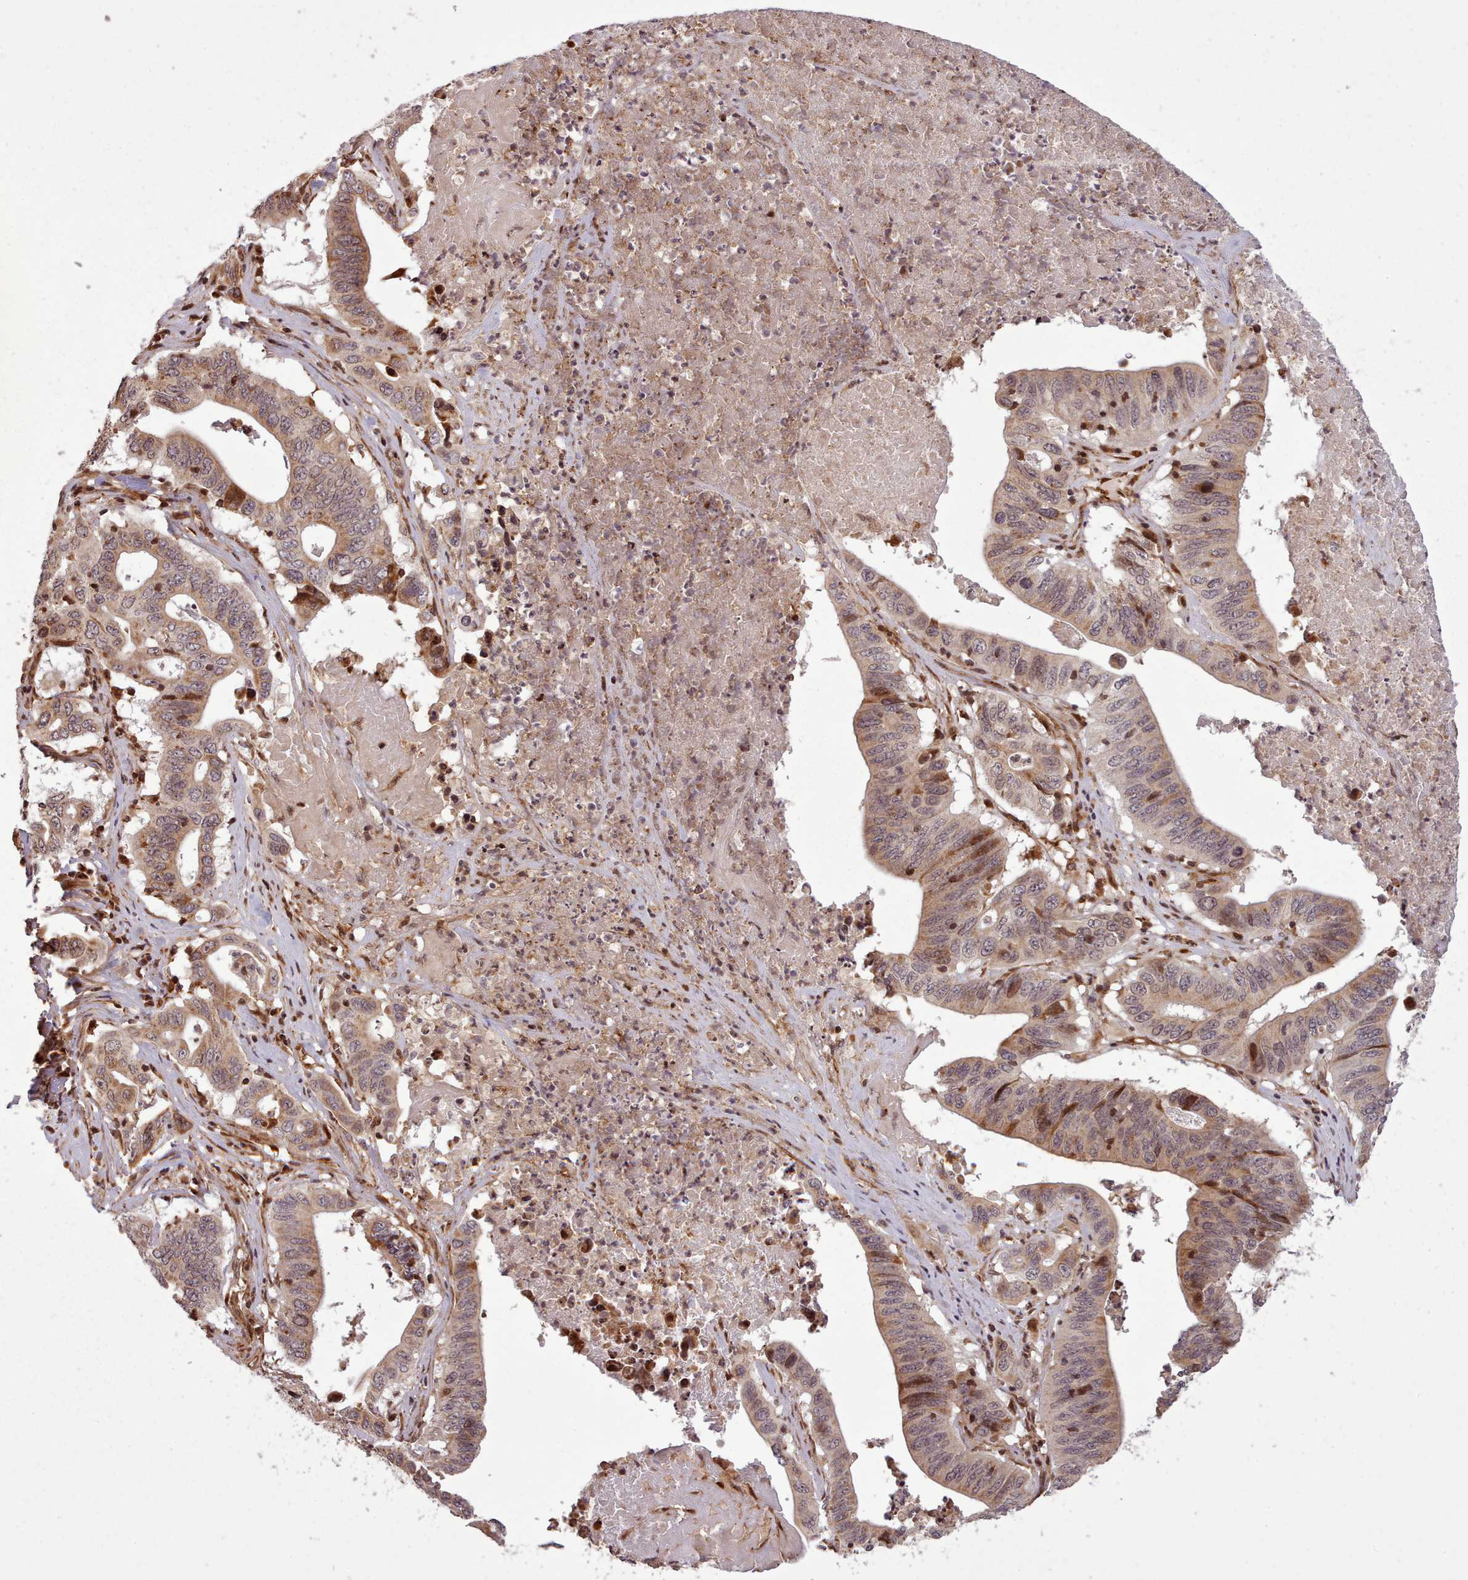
{"staining": {"intensity": "moderate", "quantity": "<25%", "location": "cytoplasmic/membranous"}, "tissue": "lung cancer", "cell_type": "Tumor cells", "image_type": "cancer", "snomed": [{"axis": "morphology", "description": "Adenocarcinoma, NOS"}, {"axis": "topography", "description": "Lung"}], "caption": "There is low levels of moderate cytoplasmic/membranous staining in tumor cells of adenocarcinoma (lung), as demonstrated by immunohistochemical staining (brown color).", "gene": "NLRP7", "patient": {"sex": "female", "age": 60}}